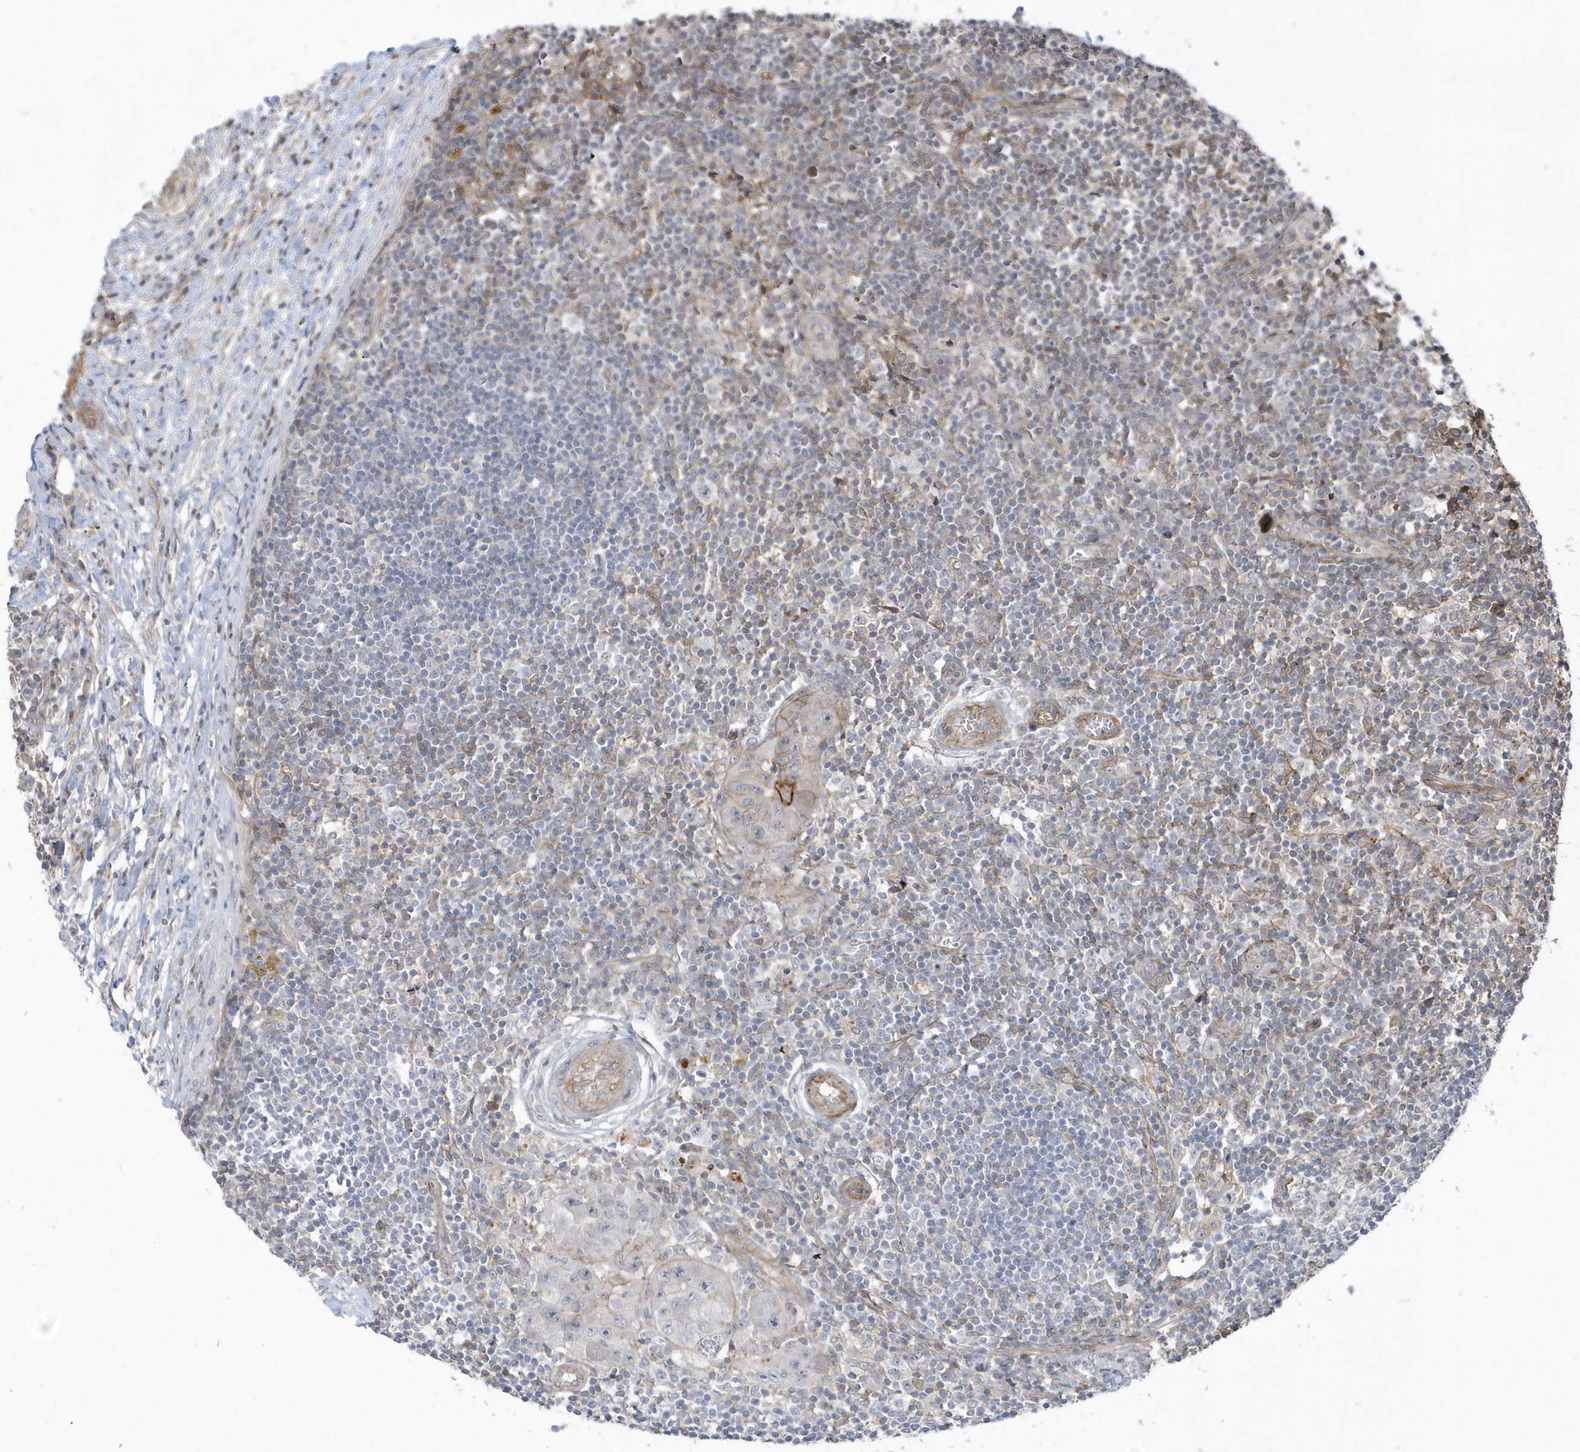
{"staining": {"intensity": "weak", "quantity": "<25%", "location": "cytoplasmic/membranous"}, "tissue": "lymph node", "cell_type": "Germinal center cells", "image_type": "normal", "snomed": [{"axis": "morphology", "description": "Normal tissue, NOS"}, {"axis": "morphology", "description": "Squamous cell carcinoma, metastatic, NOS"}, {"axis": "topography", "description": "Lymph node"}], "caption": "IHC of benign lymph node exhibits no positivity in germinal center cells. (DAB (3,3'-diaminobenzidine) immunohistochemistry visualized using brightfield microscopy, high magnification).", "gene": "CRIP3", "patient": {"sex": "male", "age": 73}}